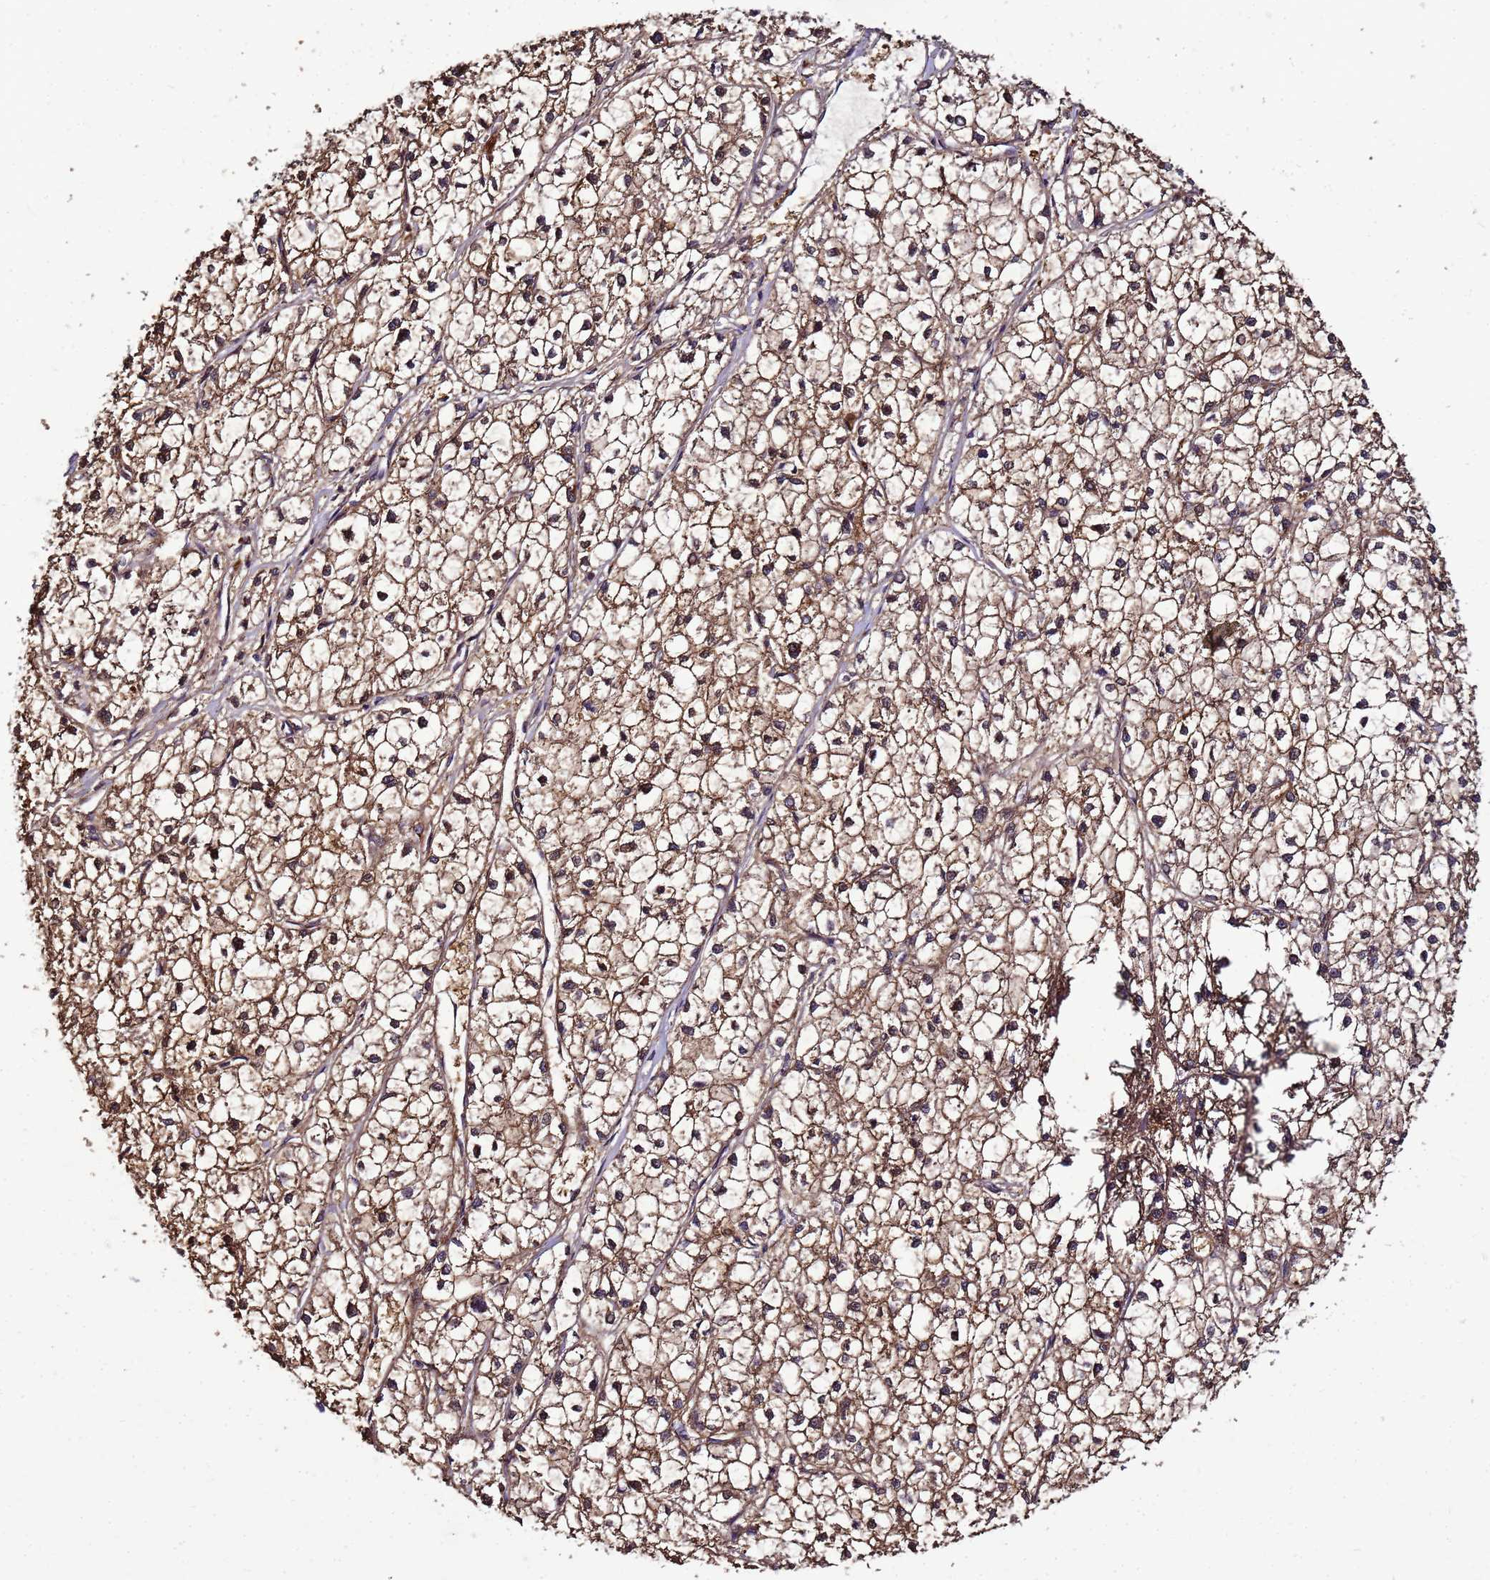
{"staining": {"intensity": "moderate", "quantity": ">75%", "location": "cytoplasmic/membranous"}, "tissue": "liver cancer", "cell_type": "Tumor cells", "image_type": "cancer", "snomed": [{"axis": "morphology", "description": "Carcinoma, Hepatocellular, NOS"}, {"axis": "topography", "description": "Liver"}], "caption": "A brown stain highlights moderate cytoplasmic/membranous expression of a protein in liver cancer tumor cells.", "gene": "ENOPH1", "patient": {"sex": "female", "age": 43}}